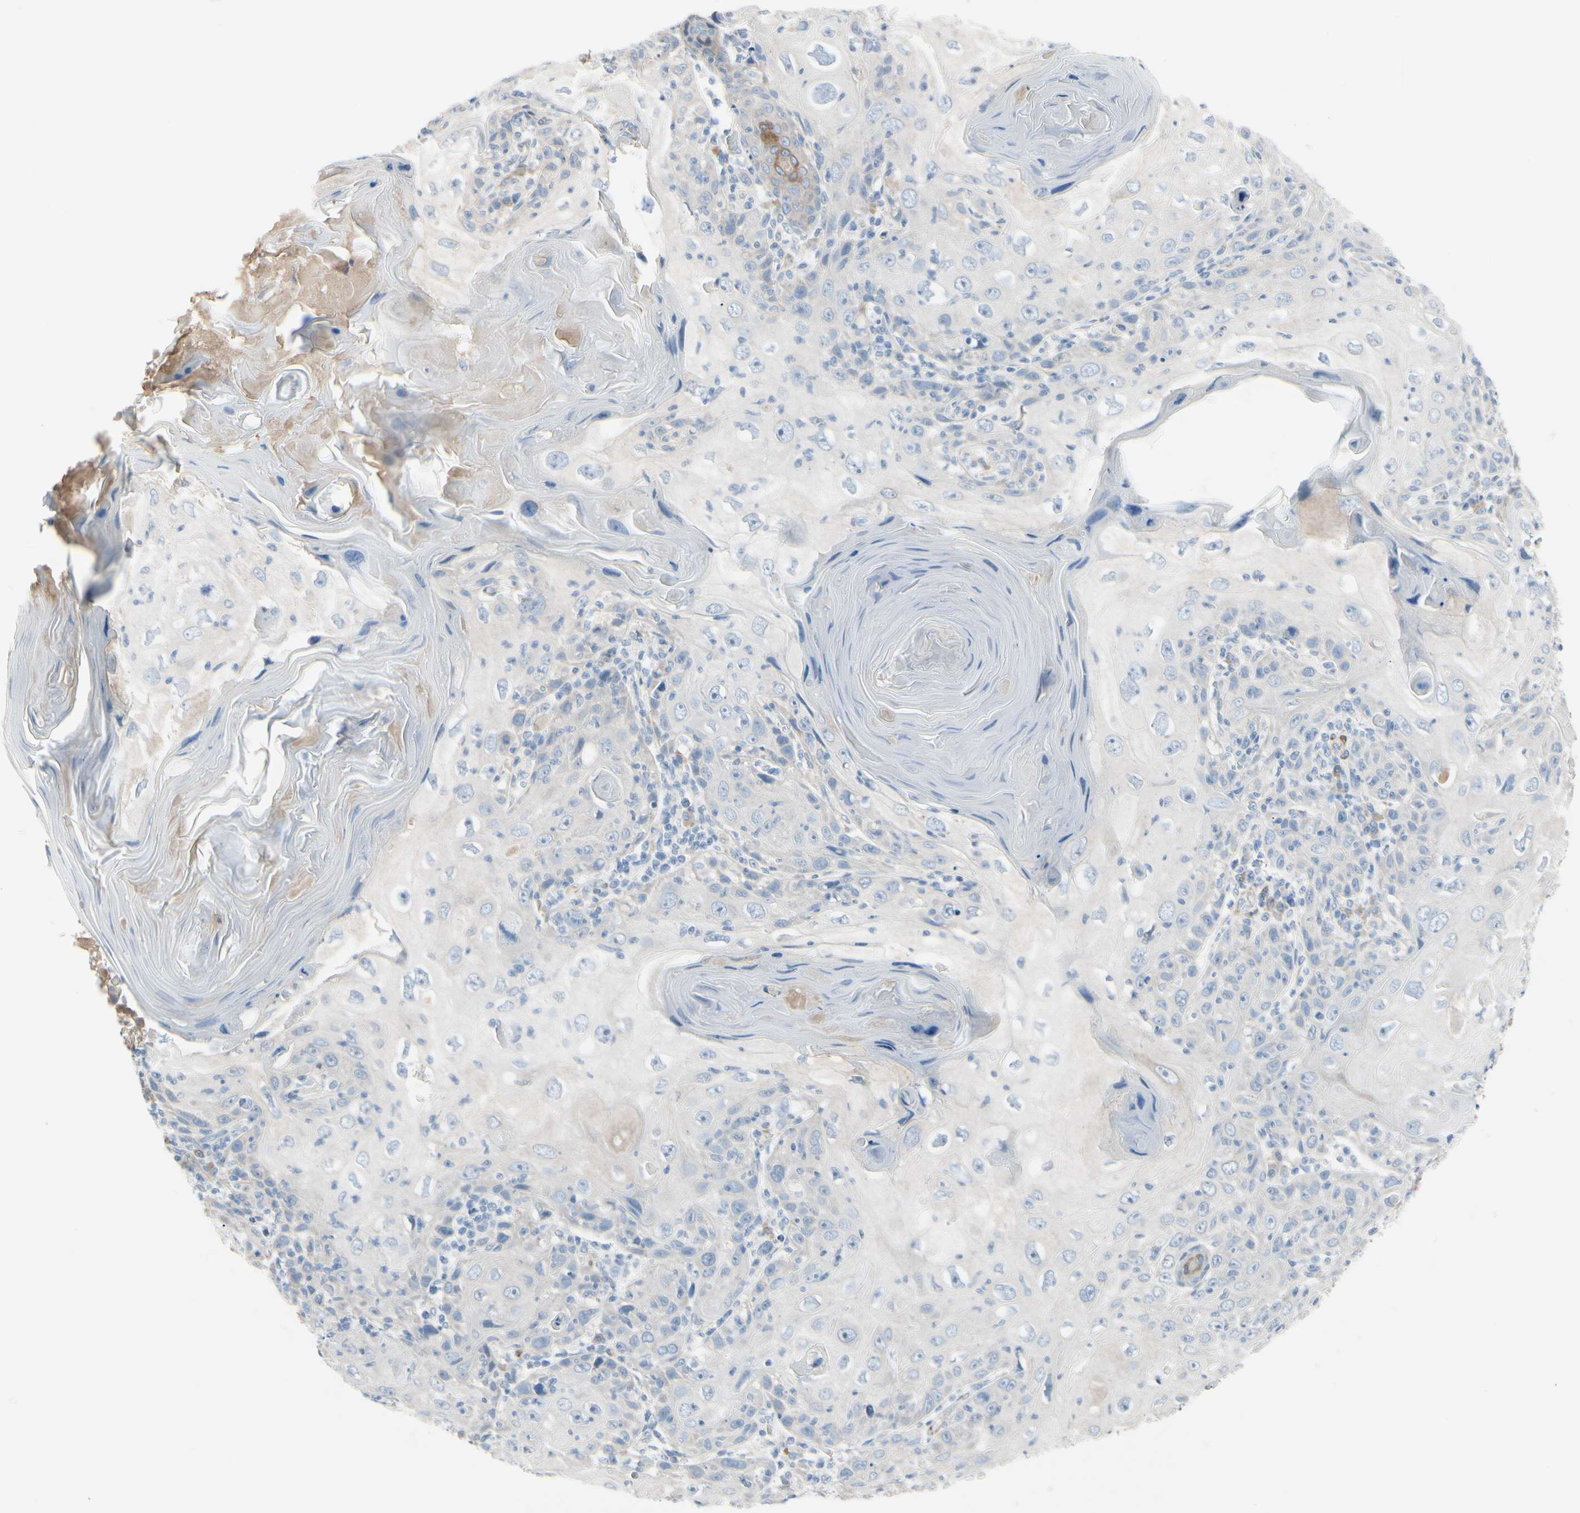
{"staining": {"intensity": "moderate", "quantity": "<25%", "location": "cytoplasmic/membranous"}, "tissue": "skin cancer", "cell_type": "Tumor cells", "image_type": "cancer", "snomed": [{"axis": "morphology", "description": "Squamous cell carcinoma, NOS"}, {"axis": "topography", "description": "Skin"}], "caption": "Human skin cancer (squamous cell carcinoma) stained with a protein marker exhibits moderate staining in tumor cells.", "gene": "MAP2", "patient": {"sex": "female", "age": 88}}